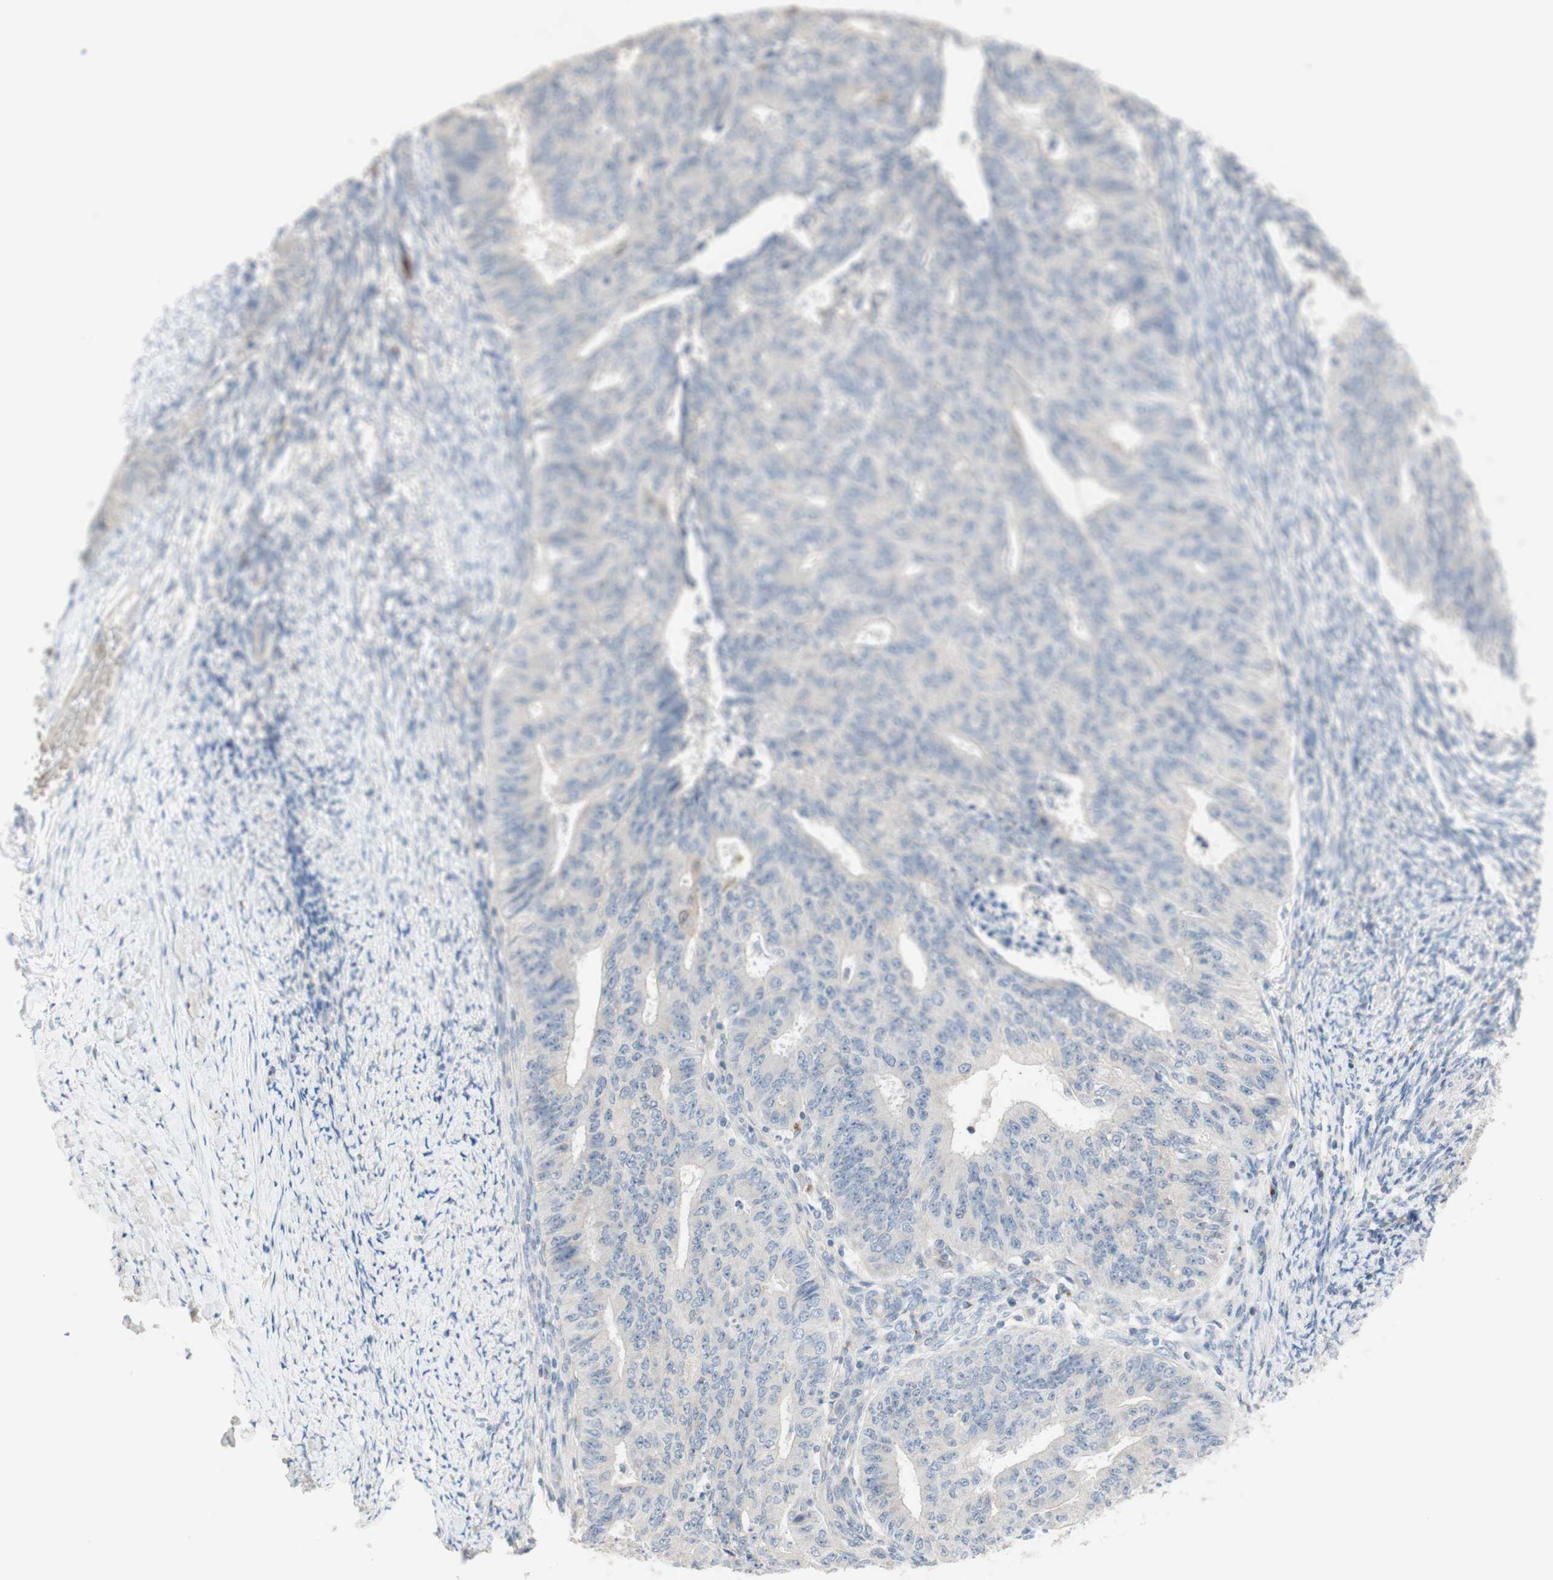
{"staining": {"intensity": "negative", "quantity": "none", "location": "none"}, "tissue": "endometrial cancer", "cell_type": "Tumor cells", "image_type": "cancer", "snomed": [{"axis": "morphology", "description": "Adenocarcinoma, NOS"}, {"axis": "topography", "description": "Endometrium"}], "caption": "High magnification brightfield microscopy of adenocarcinoma (endometrial) stained with DAB (3,3'-diaminobenzidine) (brown) and counterstained with hematoxylin (blue): tumor cells show no significant staining.", "gene": "MANEA", "patient": {"sex": "female", "age": 32}}